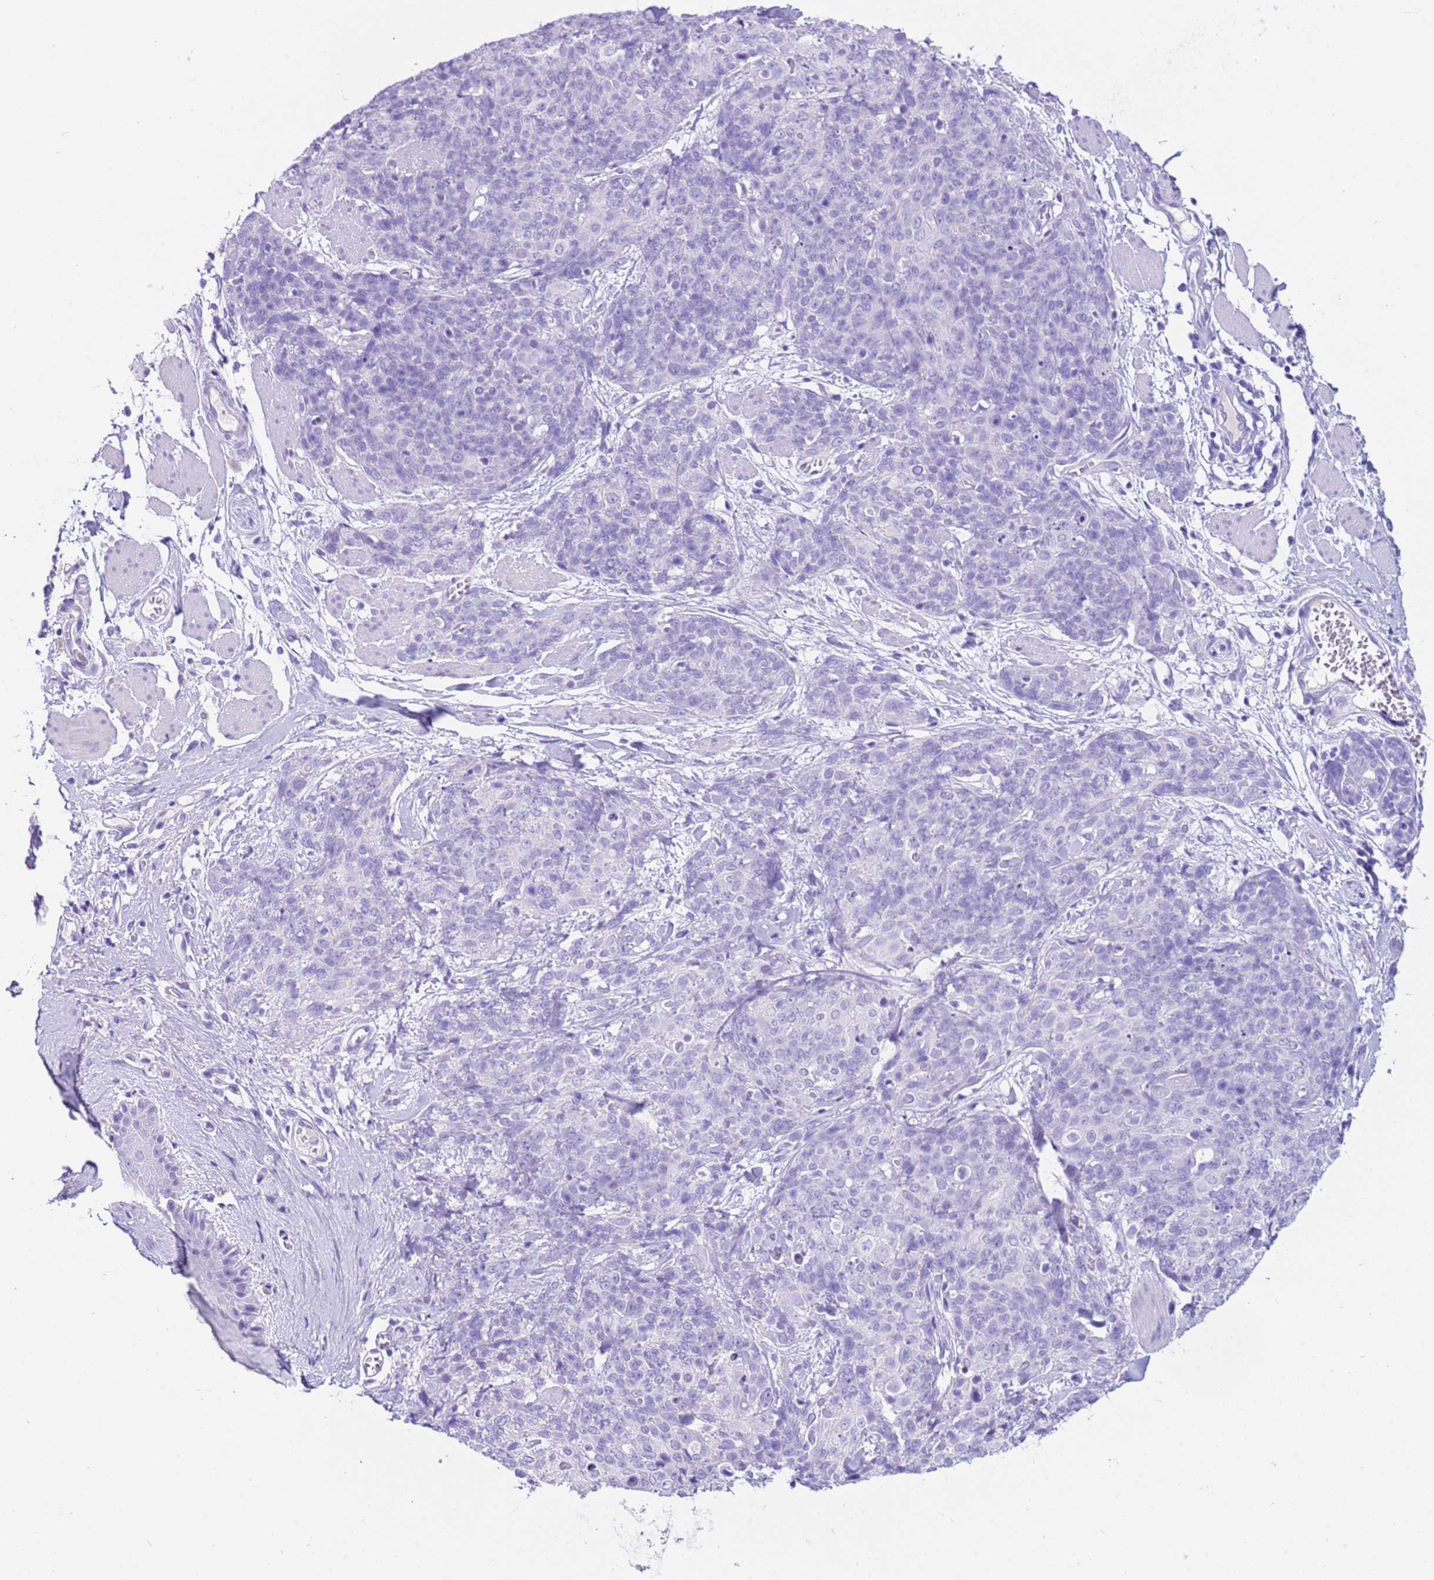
{"staining": {"intensity": "negative", "quantity": "none", "location": "none"}, "tissue": "skin cancer", "cell_type": "Tumor cells", "image_type": "cancer", "snomed": [{"axis": "morphology", "description": "Squamous cell carcinoma, NOS"}, {"axis": "topography", "description": "Skin"}, {"axis": "topography", "description": "Vulva"}], "caption": "Tumor cells are negative for brown protein staining in skin cancer. (DAB (3,3'-diaminobenzidine) IHC, high magnification).", "gene": "CPB1", "patient": {"sex": "female", "age": 85}}